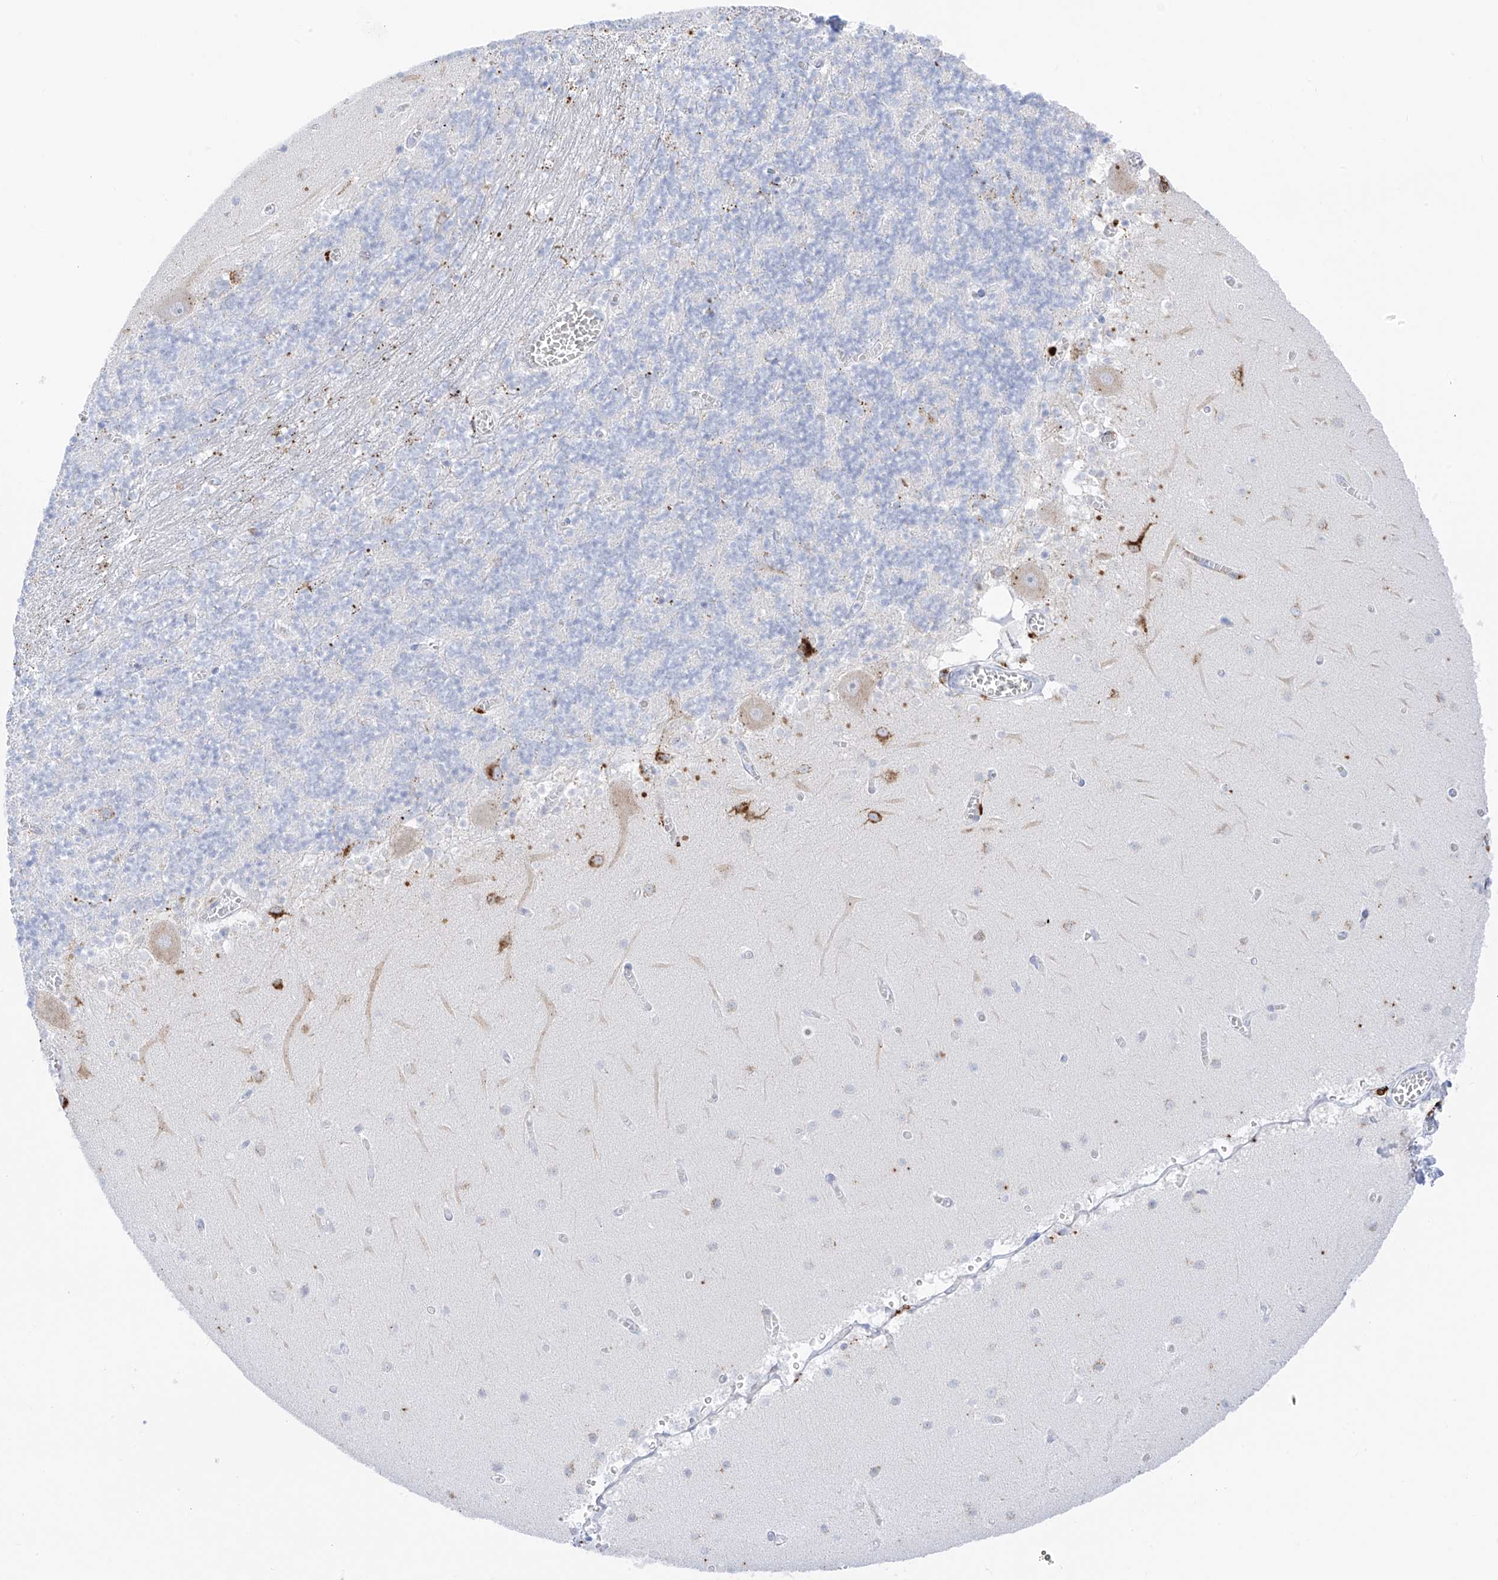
{"staining": {"intensity": "negative", "quantity": "none", "location": "none"}, "tissue": "cerebellum", "cell_type": "Cells in granular layer", "image_type": "normal", "snomed": [{"axis": "morphology", "description": "Normal tissue, NOS"}, {"axis": "topography", "description": "Cerebellum"}], "caption": "An immunohistochemistry micrograph of benign cerebellum is shown. There is no staining in cells in granular layer of cerebellum.", "gene": "PSPH", "patient": {"sex": "female", "age": 28}}